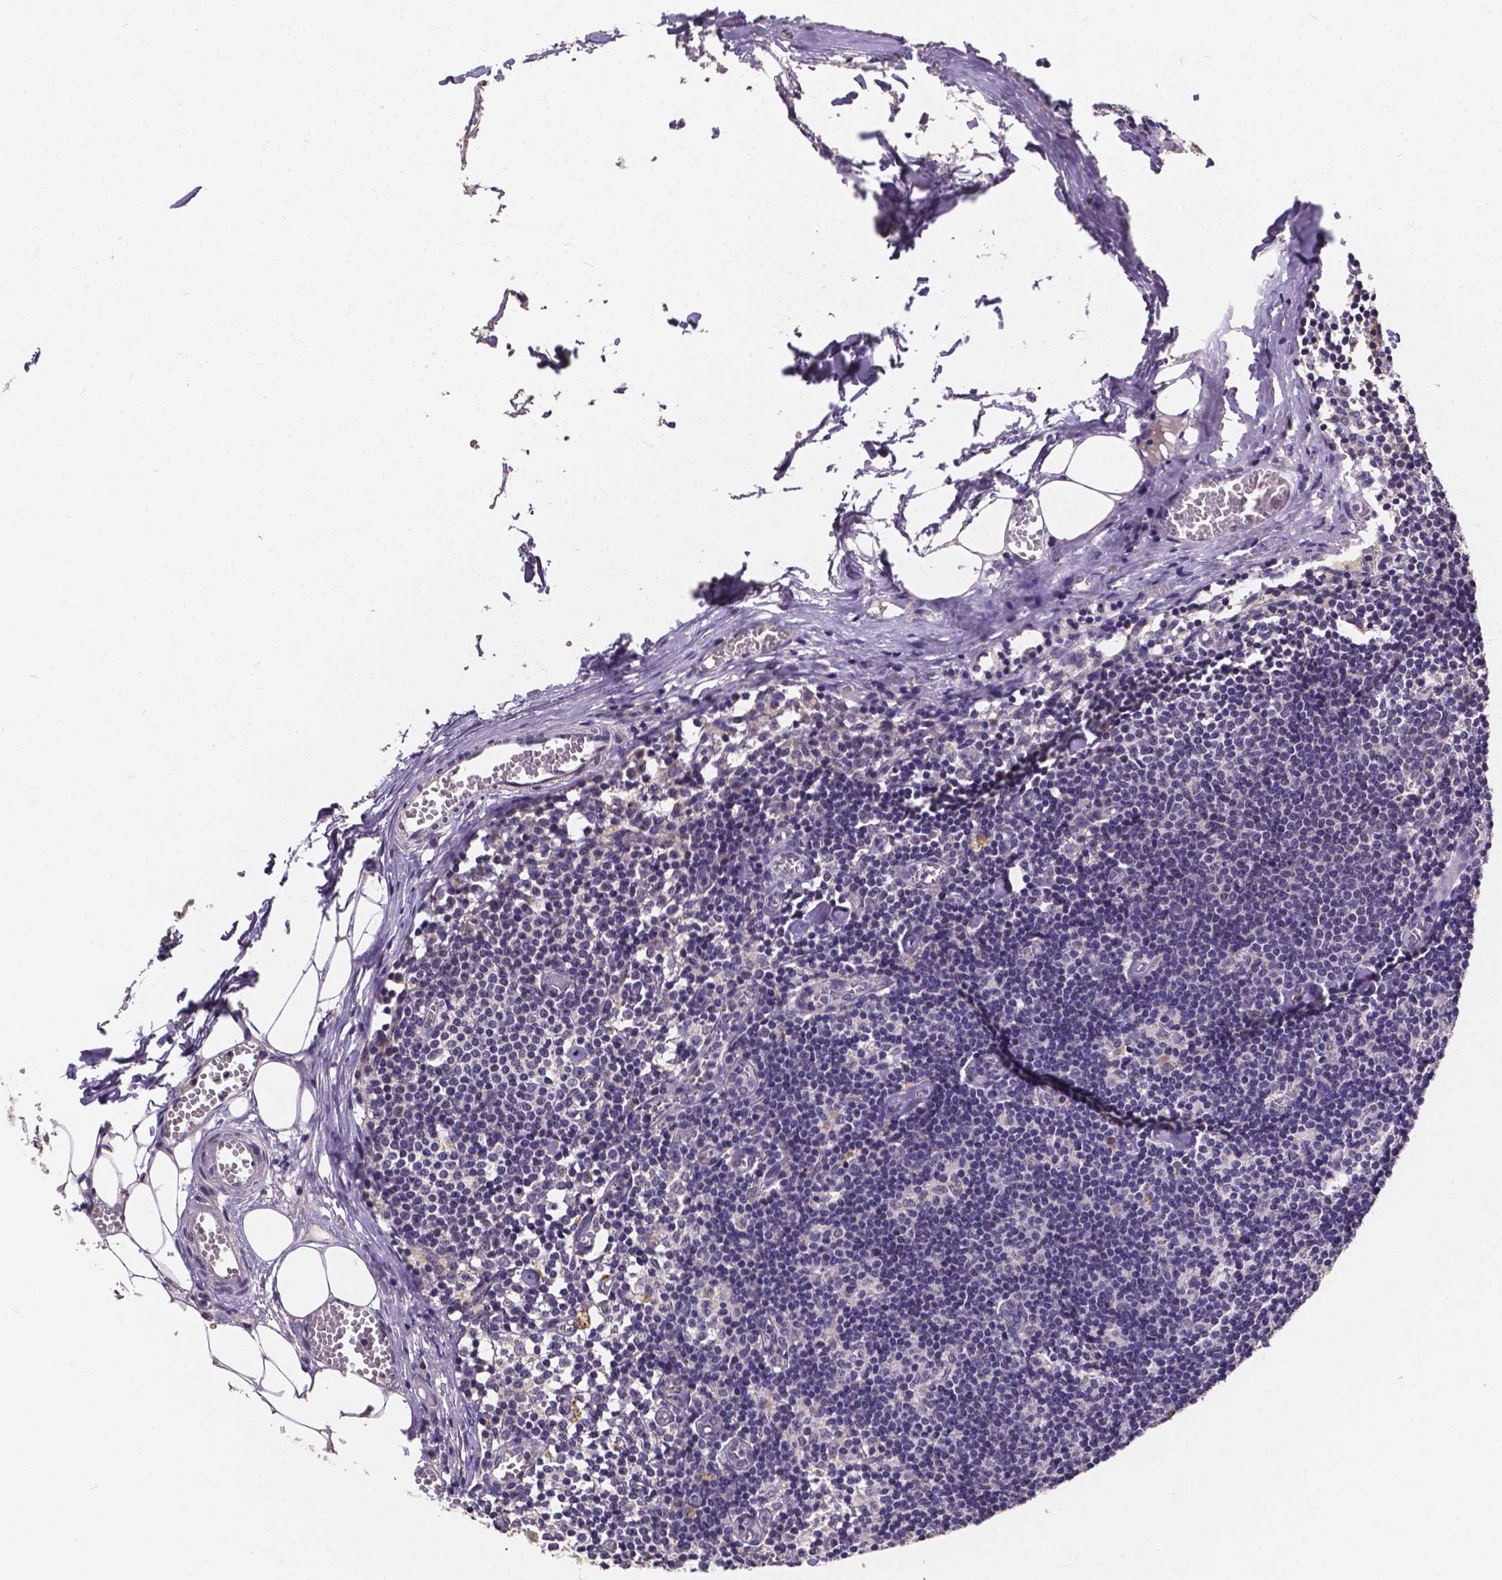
{"staining": {"intensity": "negative", "quantity": "none", "location": "none"}, "tissue": "lymph node", "cell_type": "Germinal center cells", "image_type": "normal", "snomed": [{"axis": "morphology", "description": "Normal tissue, NOS"}, {"axis": "topography", "description": "Lymph node"}], "caption": "High magnification brightfield microscopy of benign lymph node stained with DAB (3,3'-diaminobenzidine) (brown) and counterstained with hematoxylin (blue): germinal center cells show no significant positivity. (Brightfield microscopy of DAB immunohistochemistry at high magnification).", "gene": "CTNNA2", "patient": {"sex": "female", "age": 52}}